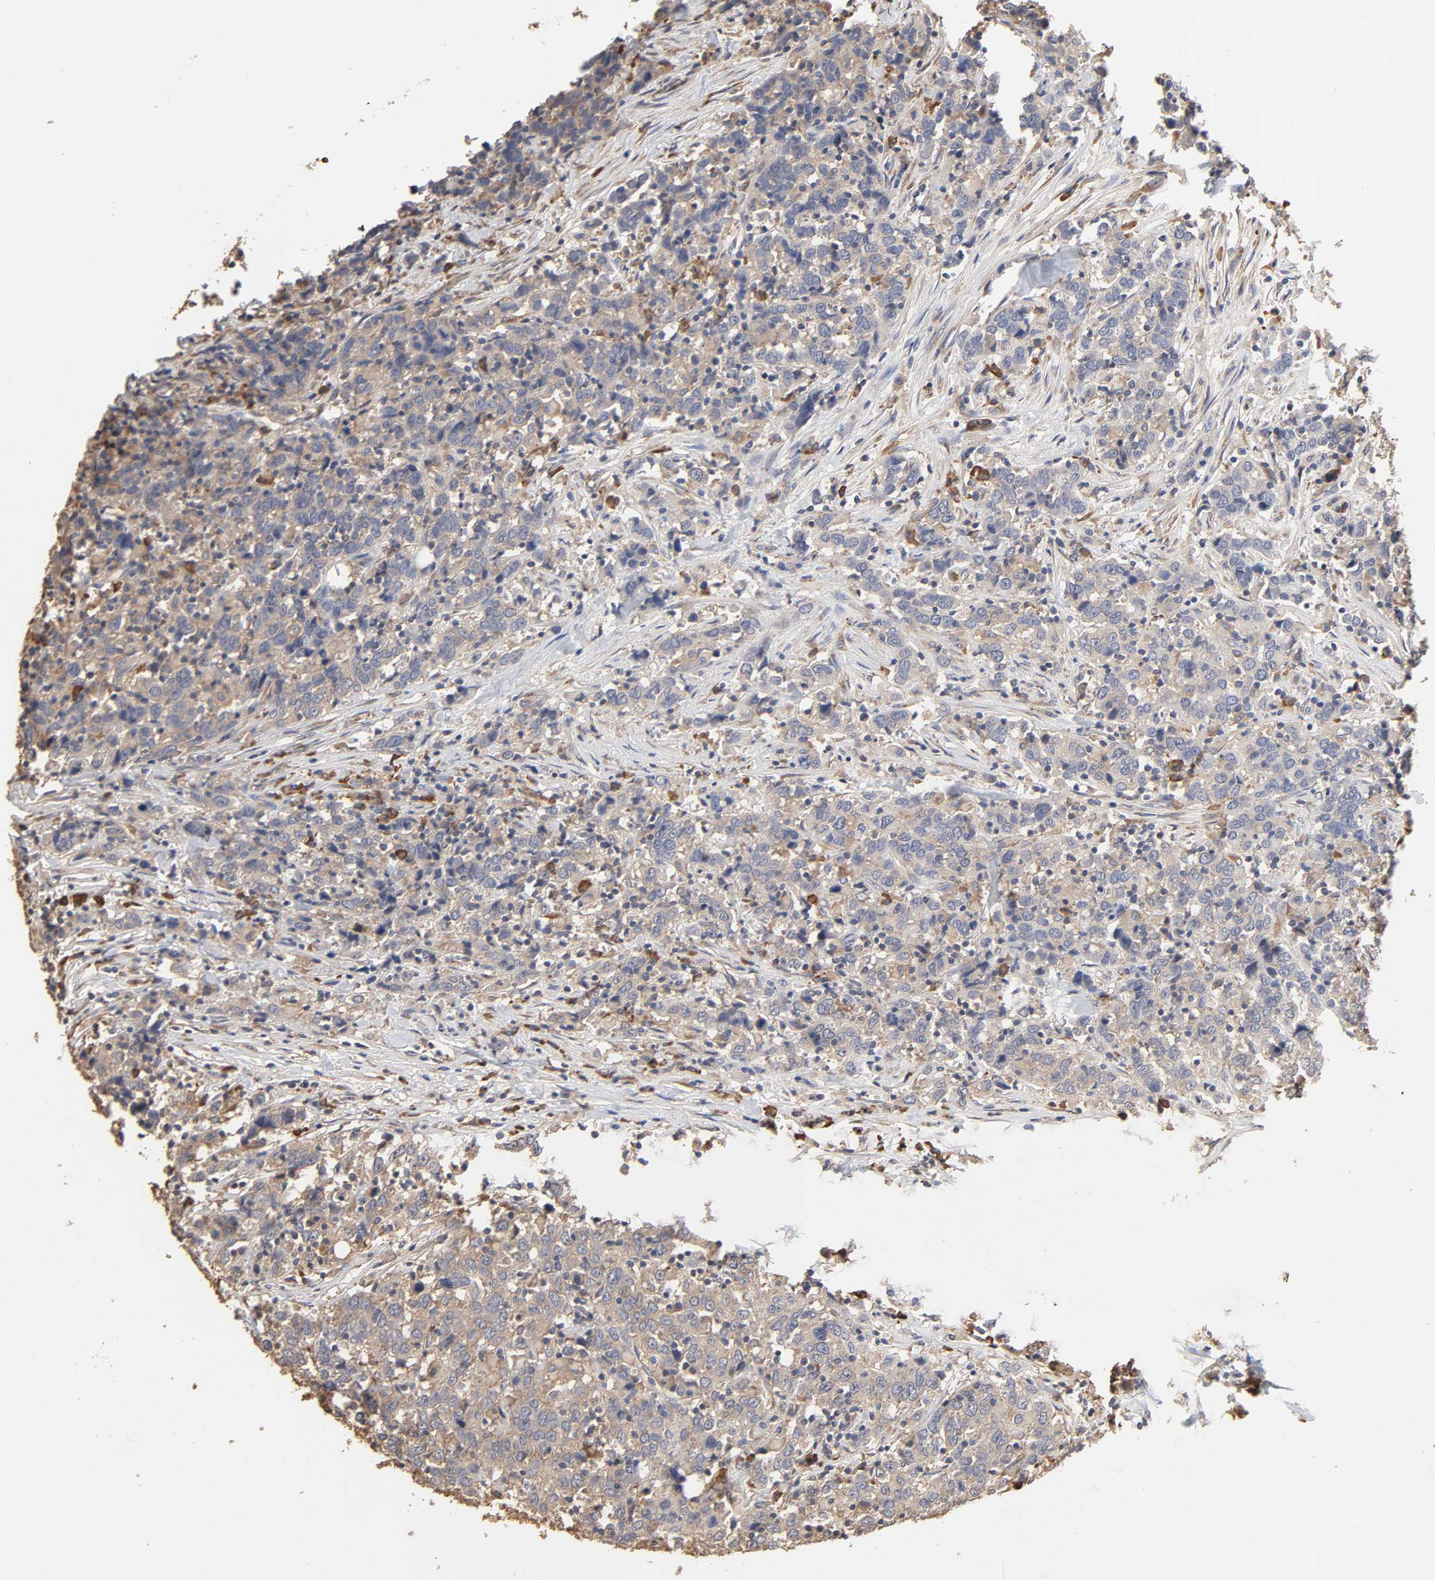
{"staining": {"intensity": "weak", "quantity": ">75%", "location": "cytoplasmic/membranous"}, "tissue": "urothelial cancer", "cell_type": "Tumor cells", "image_type": "cancer", "snomed": [{"axis": "morphology", "description": "Urothelial carcinoma, High grade"}, {"axis": "topography", "description": "Urinary bladder"}], "caption": "Immunohistochemical staining of urothelial cancer shows low levels of weak cytoplasmic/membranous protein positivity in approximately >75% of tumor cells.", "gene": "EIF4G2", "patient": {"sex": "male", "age": 61}}